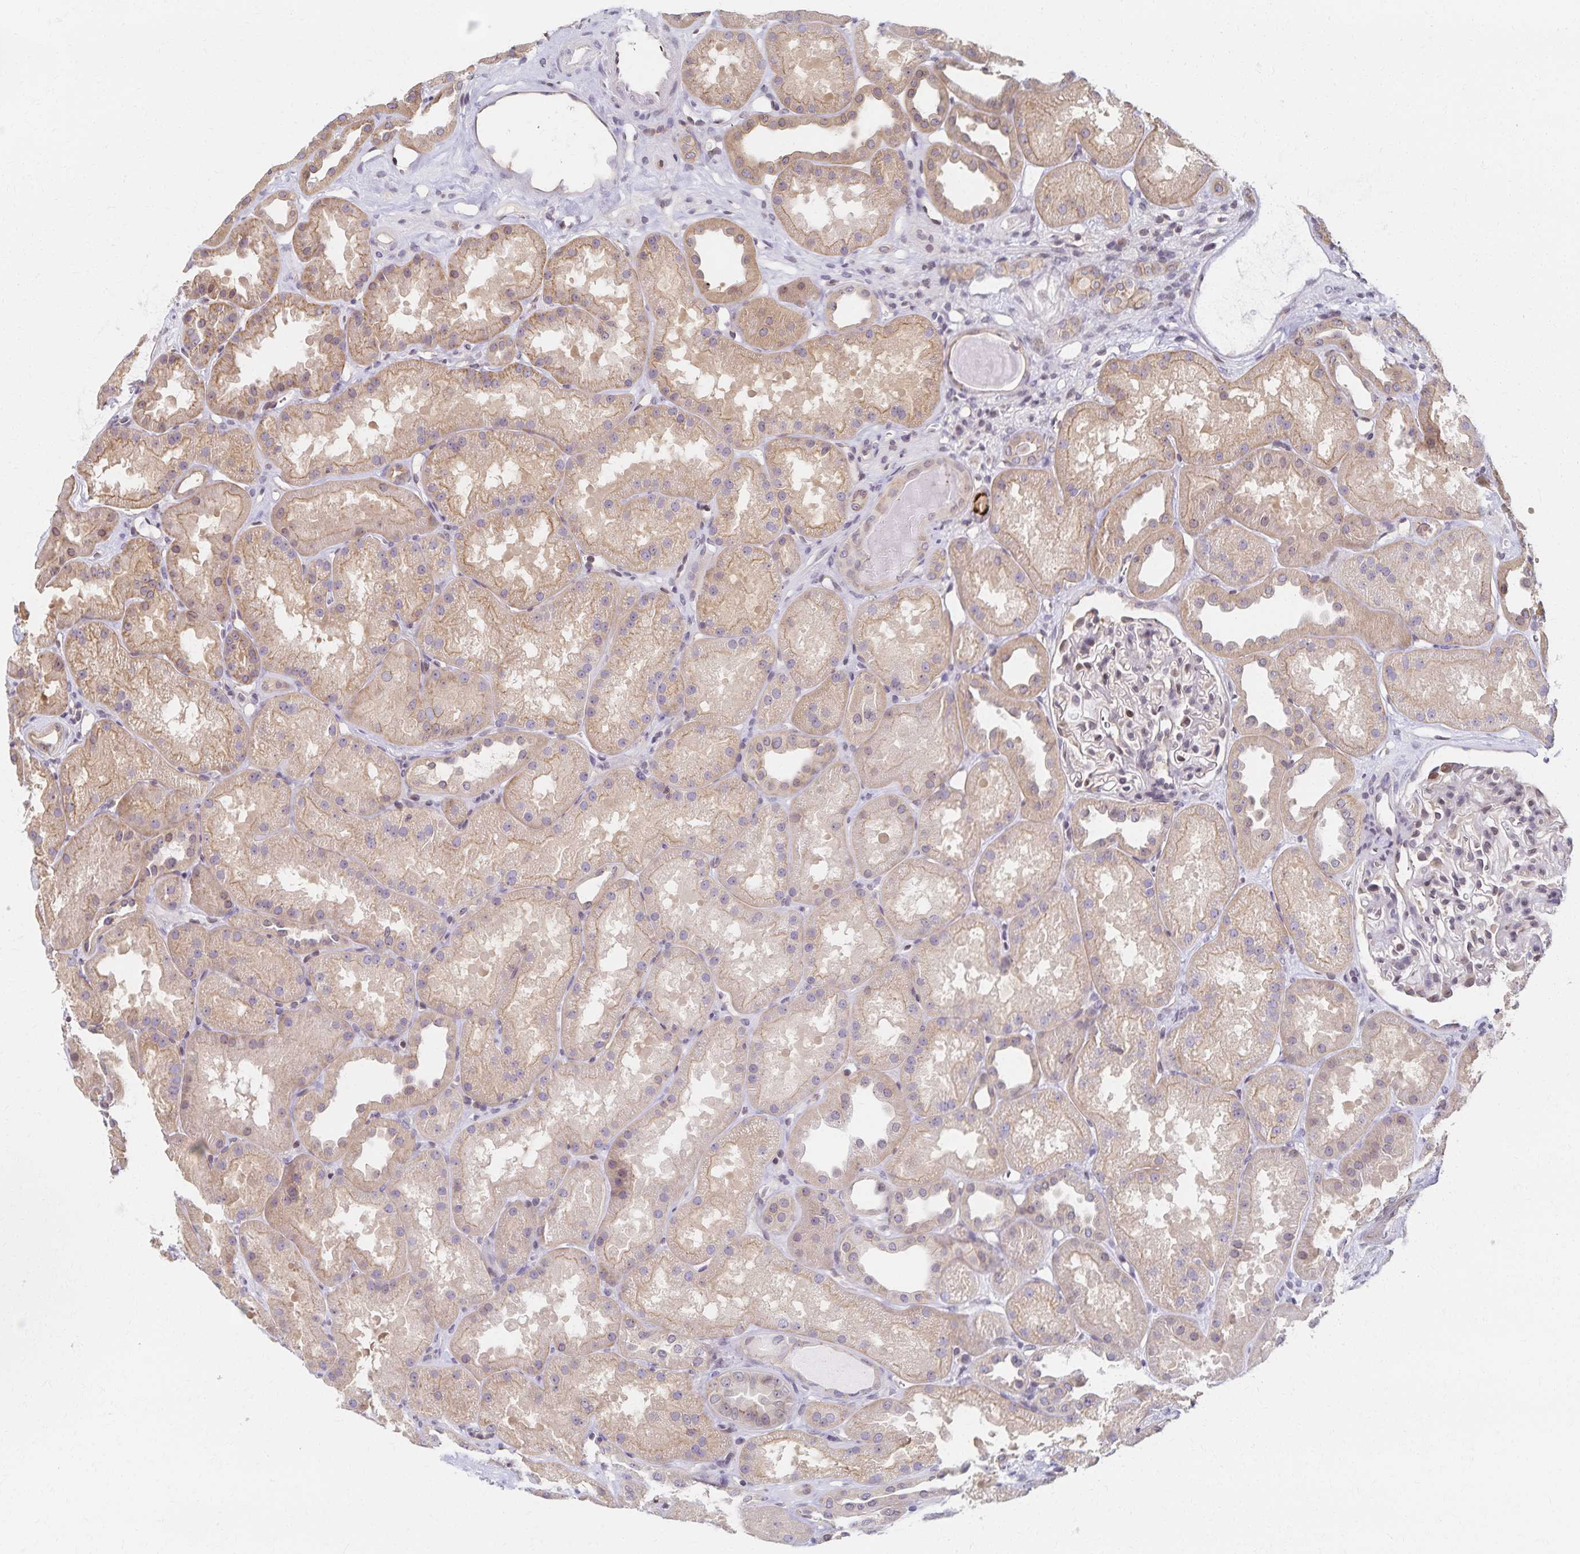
{"staining": {"intensity": "weak", "quantity": "25%-75%", "location": "nuclear"}, "tissue": "kidney", "cell_type": "Cells in glomeruli", "image_type": "normal", "snomed": [{"axis": "morphology", "description": "Normal tissue, NOS"}, {"axis": "topography", "description": "Kidney"}], "caption": "An immunohistochemistry (IHC) micrograph of normal tissue is shown. Protein staining in brown highlights weak nuclear positivity in kidney within cells in glomeruli.", "gene": "RAB9B", "patient": {"sex": "male", "age": 61}}